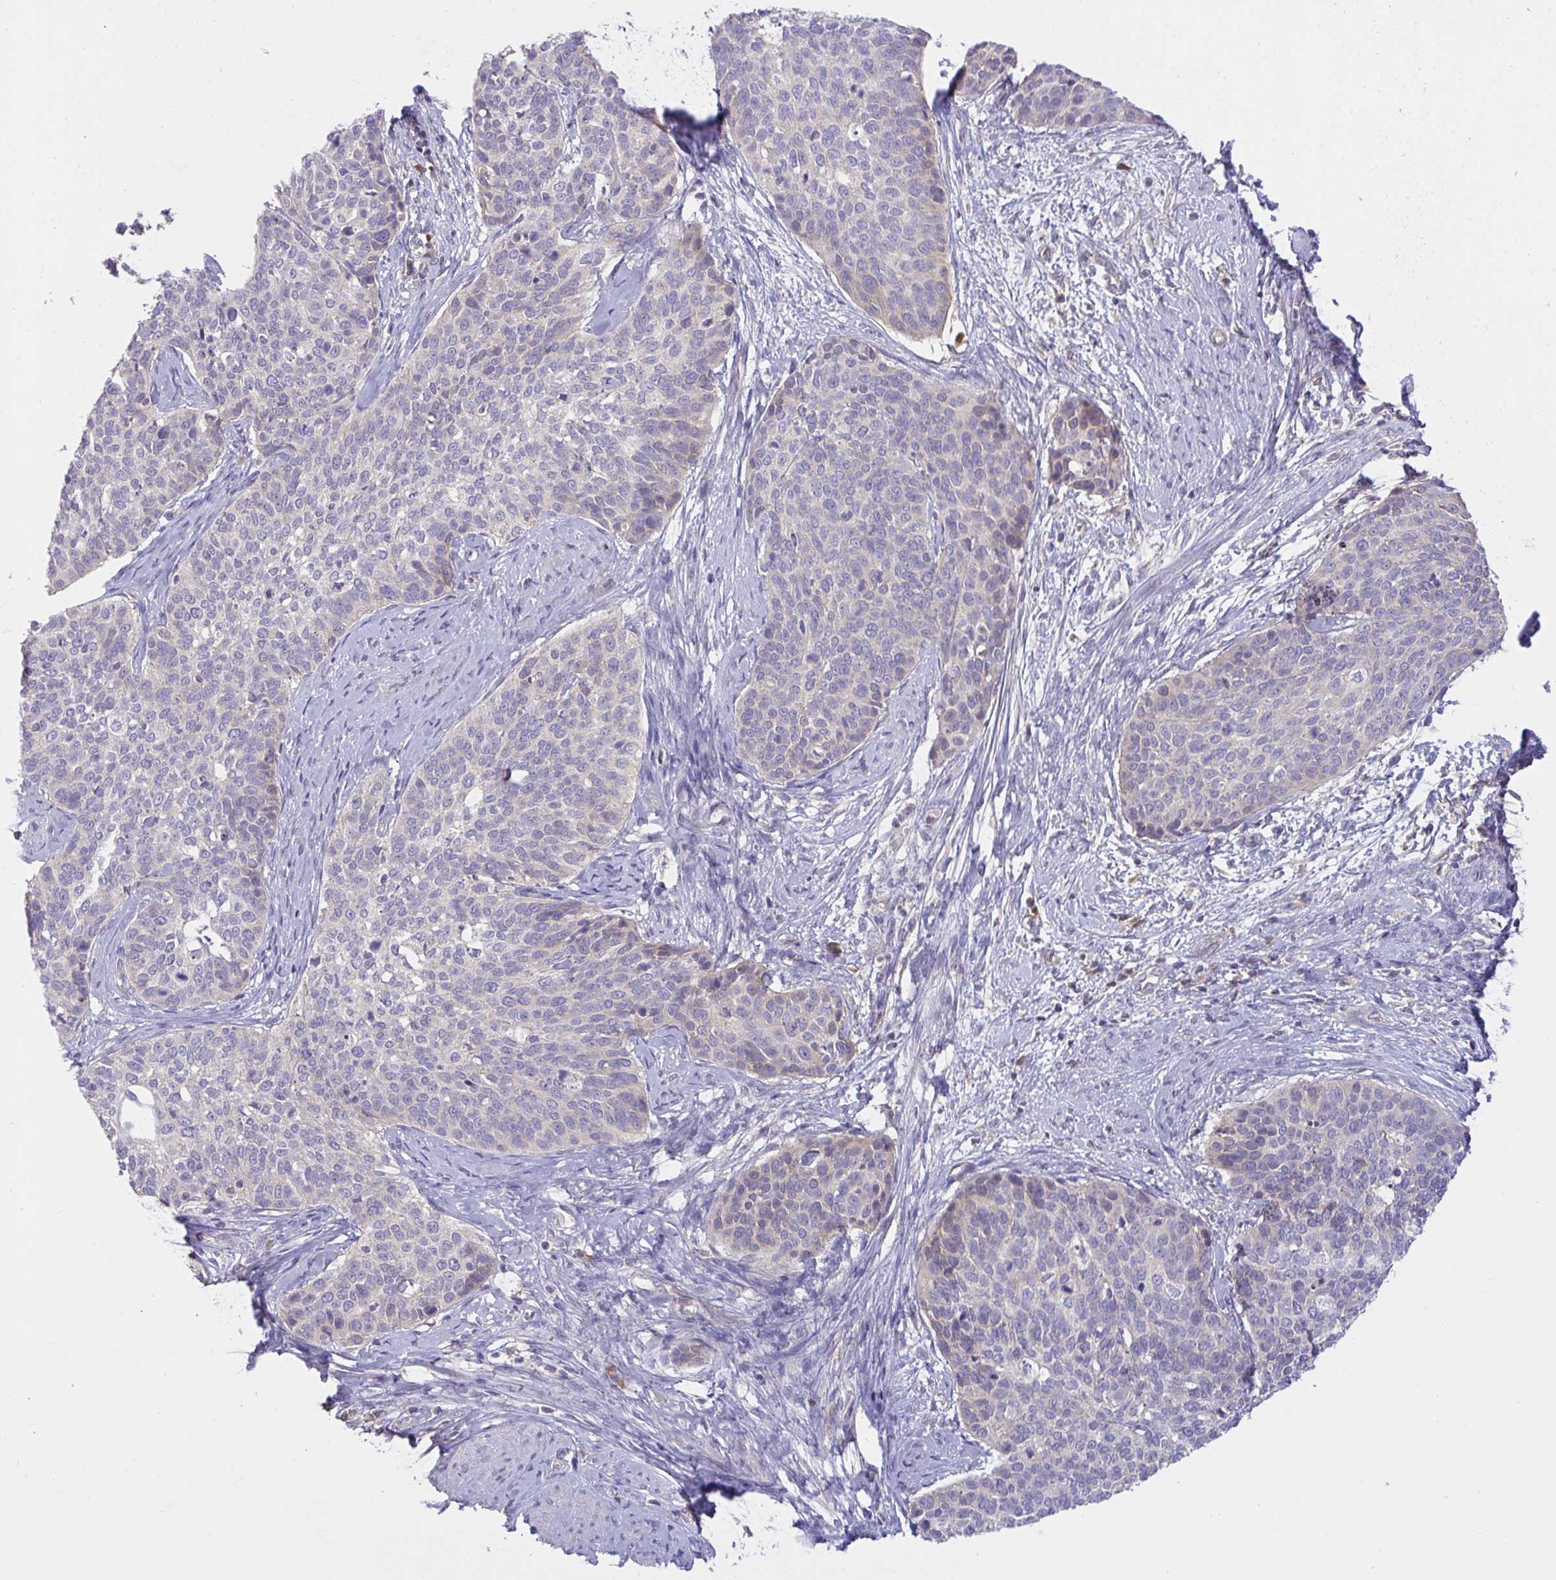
{"staining": {"intensity": "negative", "quantity": "none", "location": "none"}, "tissue": "cervical cancer", "cell_type": "Tumor cells", "image_type": "cancer", "snomed": [{"axis": "morphology", "description": "Squamous cell carcinoma, NOS"}, {"axis": "topography", "description": "Cervix"}], "caption": "Tumor cells are negative for protein expression in human cervical squamous cell carcinoma. (DAB immunohistochemistry (IHC) visualized using brightfield microscopy, high magnification).", "gene": "ZNF581", "patient": {"sex": "female", "age": 69}}